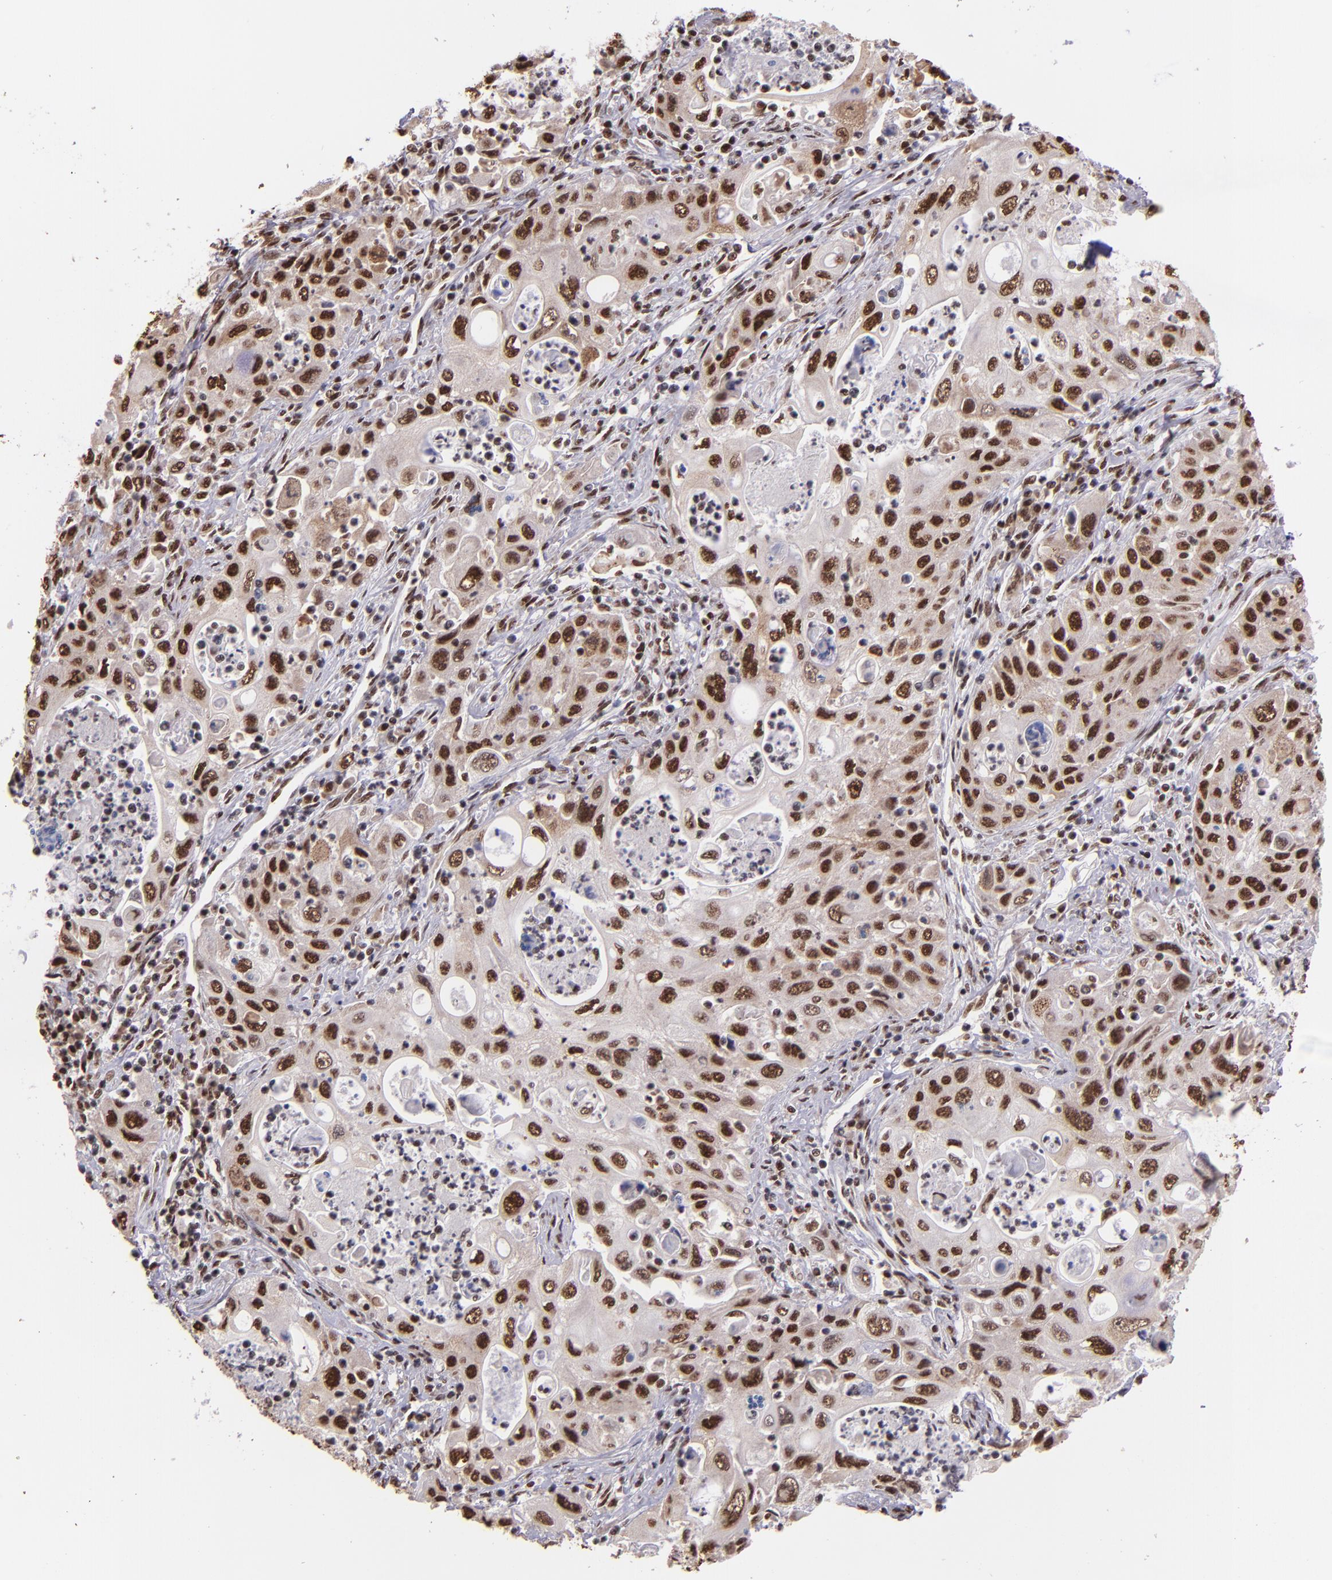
{"staining": {"intensity": "strong", "quantity": ">75%", "location": "nuclear"}, "tissue": "pancreatic cancer", "cell_type": "Tumor cells", "image_type": "cancer", "snomed": [{"axis": "morphology", "description": "Adenocarcinoma, NOS"}, {"axis": "topography", "description": "Pancreas"}], "caption": "Strong nuclear positivity for a protein is present in about >75% of tumor cells of pancreatic cancer (adenocarcinoma) using IHC.", "gene": "PQBP1", "patient": {"sex": "male", "age": 70}}